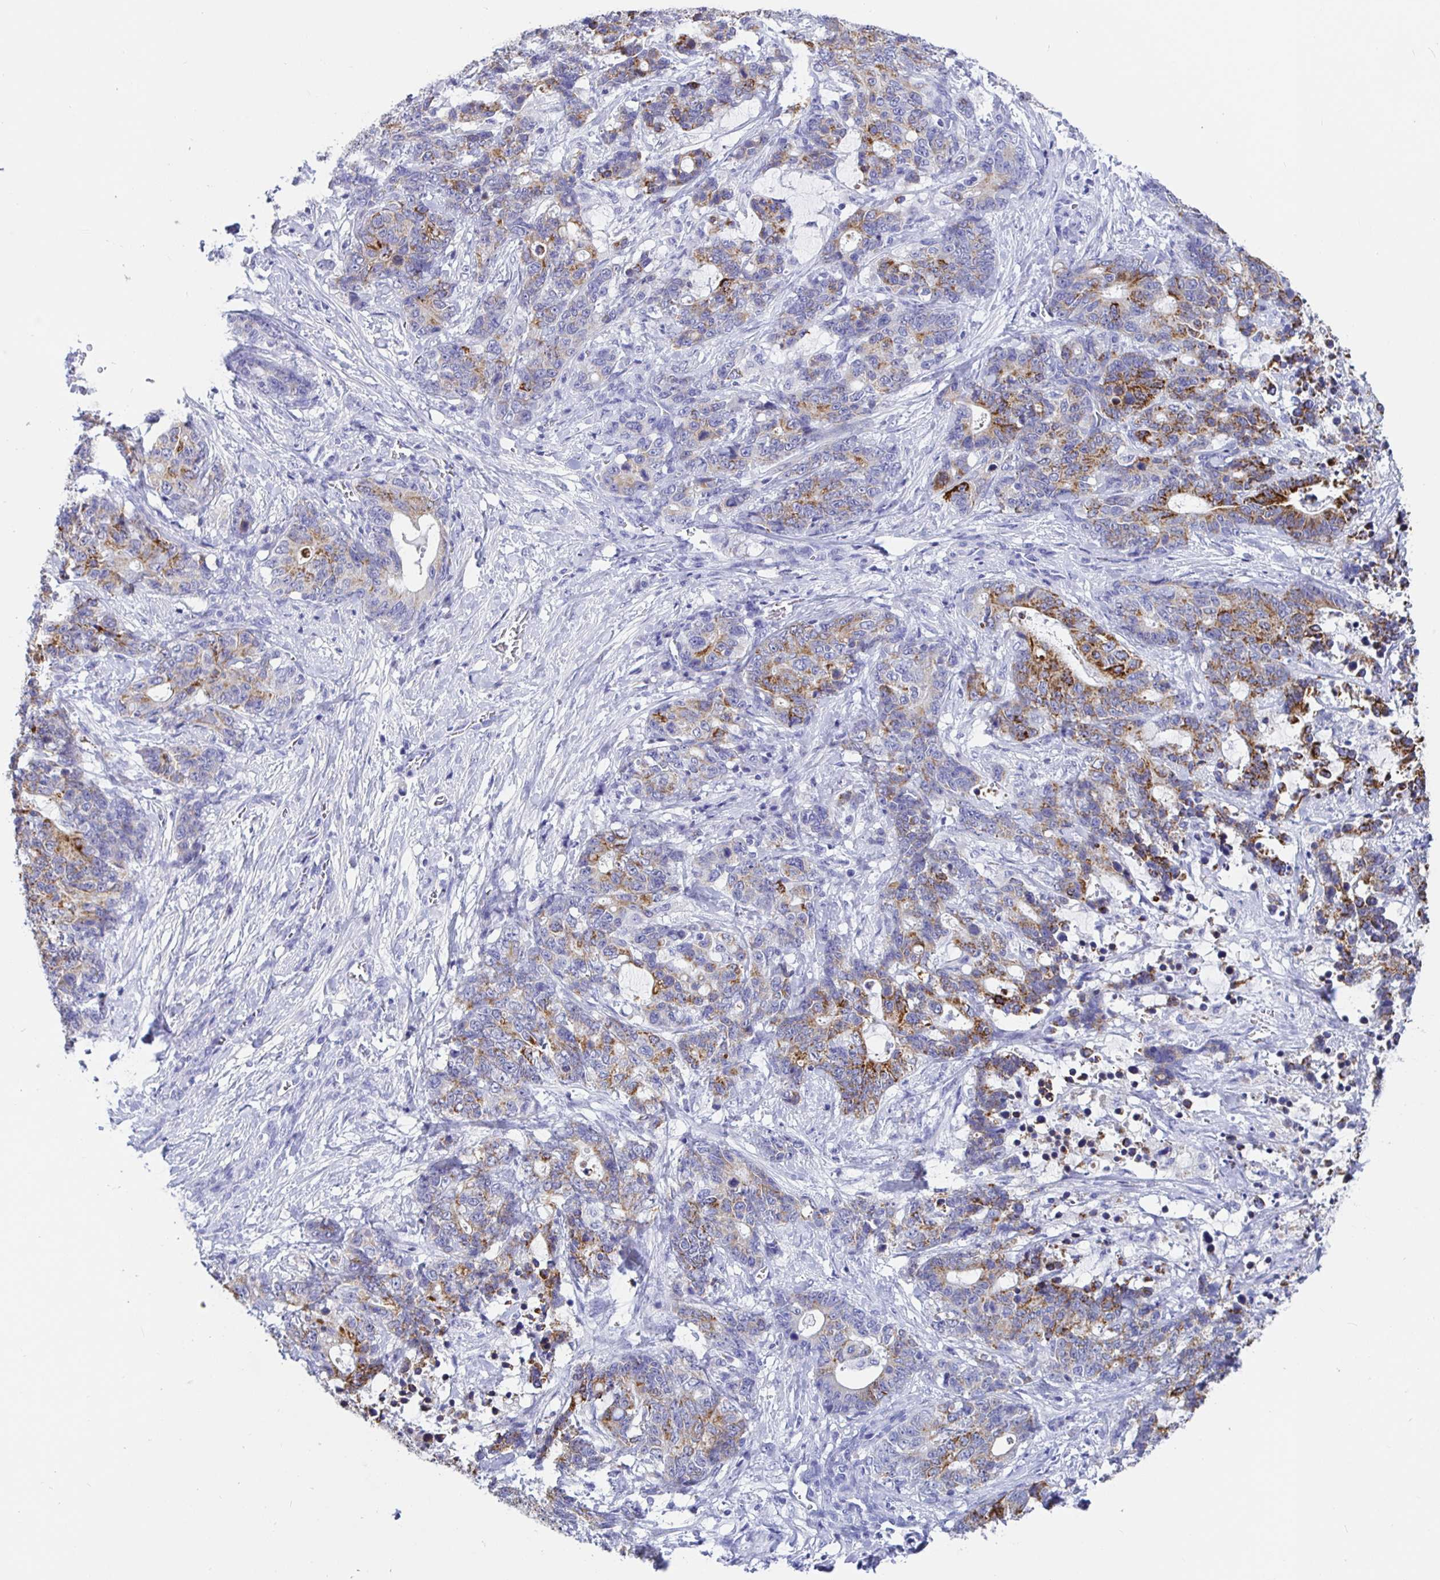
{"staining": {"intensity": "moderate", "quantity": "25%-75%", "location": "cytoplasmic/membranous"}, "tissue": "stomach cancer", "cell_type": "Tumor cells", "image_type": "cancer", "snomed": [{"axis": "morphology", "description": "Normal tissue, NOS"}, {"axis": "morphology", "description": "Adenocarcinoma, NOS"}, {"axis": "topography", "description": "Stomach"}], "caption": "Protein staining demonstrates moderate cytoplasmic/membranous expression in approximately 25%-75% of tumor cells in stomach cancer (adenocarcinoma). Nuclei are stained in blue.", "gene": "MAOA", "patient": {"sex": "female", "age": 64}}